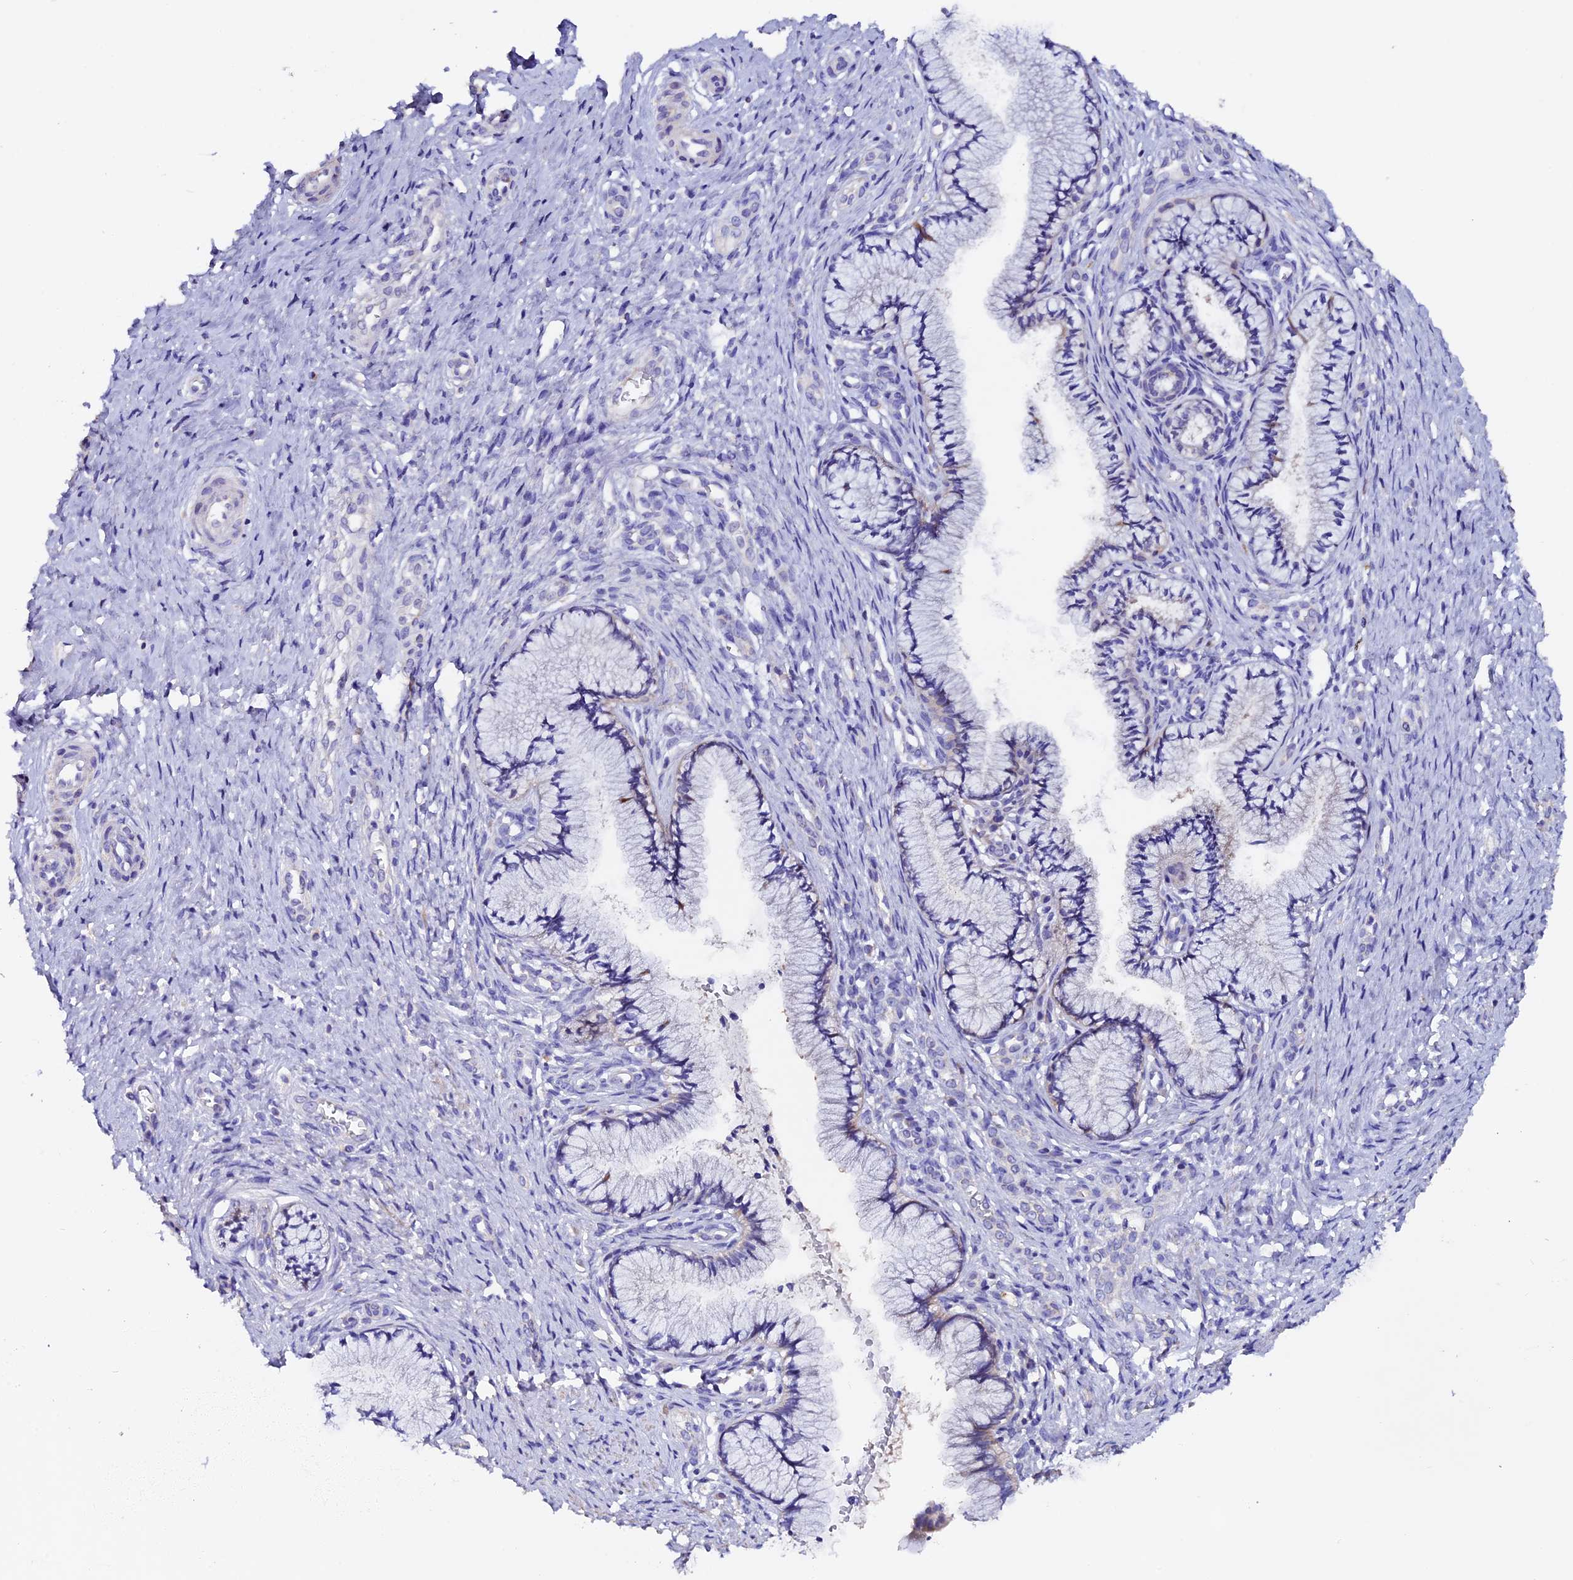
{"staining": {"intensity": "moderate", "quantity": "<25%", "location": "cytoplasmic/membranous"}, "tissue": "cervix", "cell_type": "Glandular cells", "image_type": "normal", "snomed": [{"axis": "morphology", "description": "Normal tissue, NOS"}, {"axis": "topography", "description": "Cervix"}], "caption": "Protein staining exhibits moderate cytoplasmic/membranous positivity in about <25% of glandular cells in normal cervix.", "gene": "FBXW9", "patient": {"sex": "female", "age": 36}}